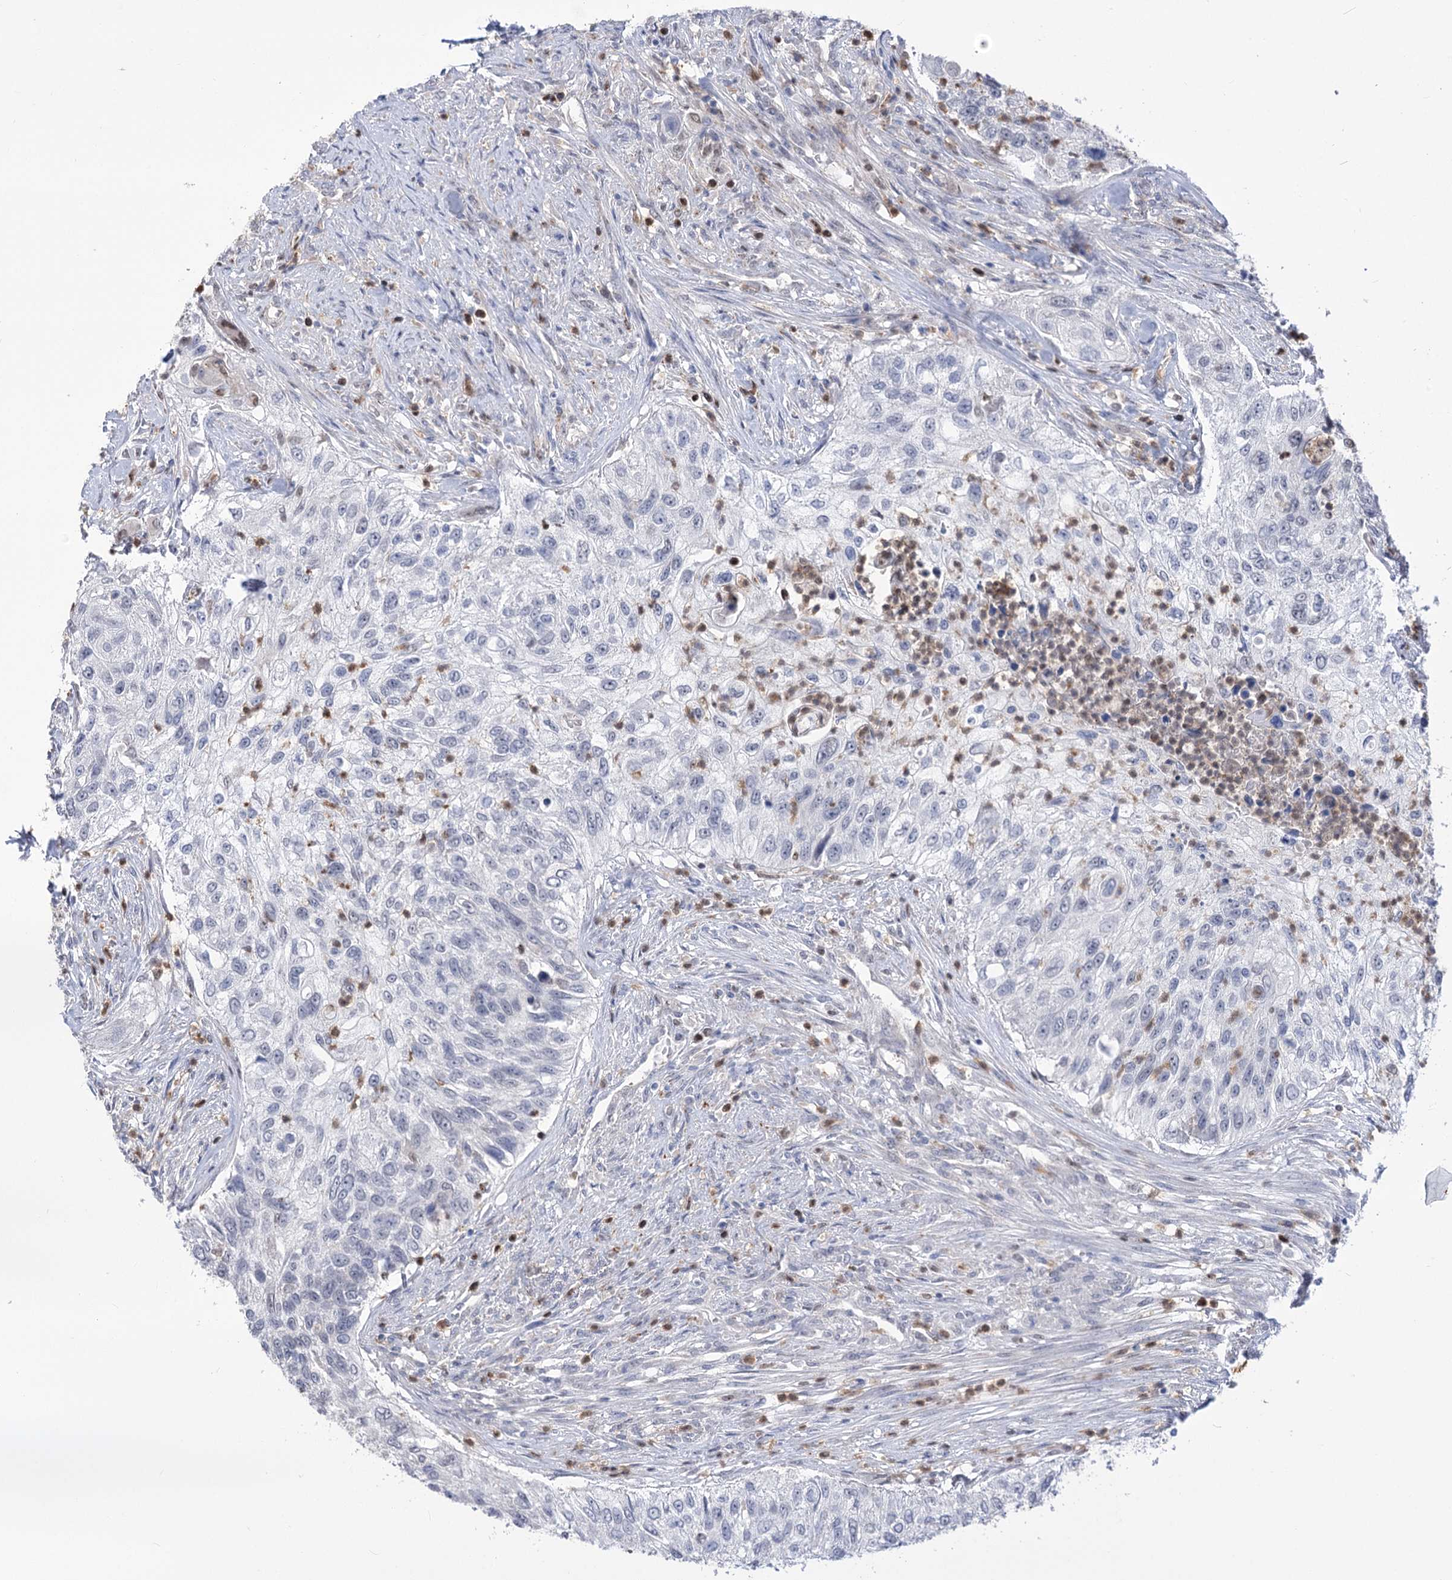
{"staining": {"intensity": "negative", "quantity": "none", "location": "none"}, "tissue": "urothelial cancer", "cell_type": "Tumor cells", "image_type": "cancer", "snomed": [{"axis": "morphology", "description": "Urothelial carcinoma, High grade"}, {"axis": "topography", "description": "Urinary bladder"}], "caption": "Immunohistochemical staining of high-grade urothelial carcinoma reveals no significant expression in tumor cells. The staining was performed using DAB (3,3'-diaminobenzidine) to visualize the protein expression in brown, while the nuclei were stained in blue with hematoxylin (Magnification: 20x).", "gene": "SIAE", "patient": {"sex": "female", "age": 60}}